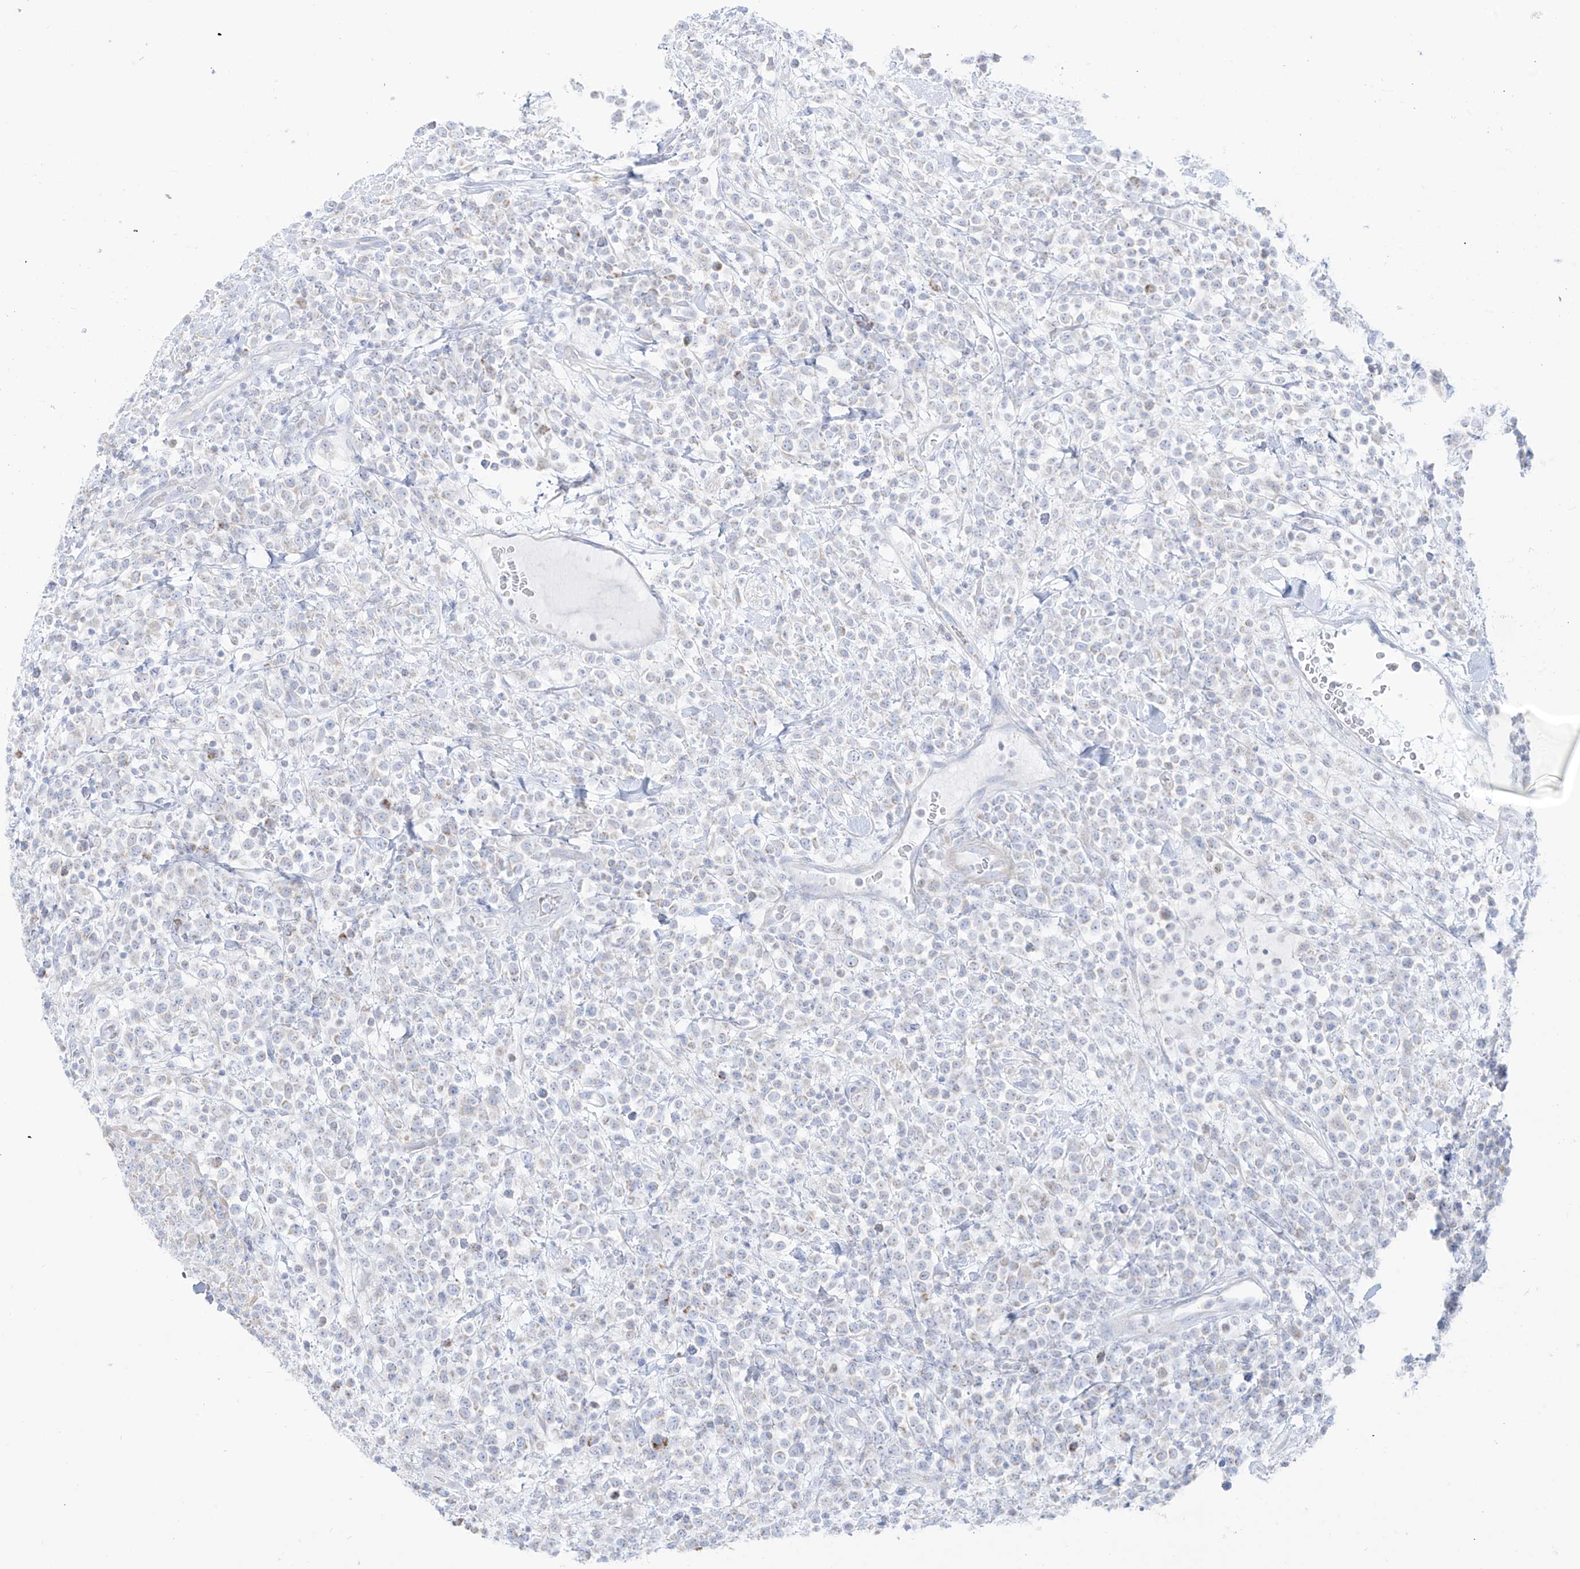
{"staining": {"intensity": "negative", "quantity": "none", "location": "none"}, "tissue": "lymphoma", "cell_type": "Tumor cells", "image_type": "cancer", "snomed": [{"axis": "morphology", "description": "Malignant lymphoma, non-Hodgkin's type, High grade"}, {"axis": "topography", "description": "Colon"}], "caption": "This photomicrograph is of malignant lymphoma, non-Hodgkin's type (high-grade) stained with immunohistochemistry (IHC) to label a protein in brown with the nuclei are counter-stained blue. There is no staining in tumor cells.", "gene": "SLC26A3", "patient": {"sex": "female", "age": 53}}